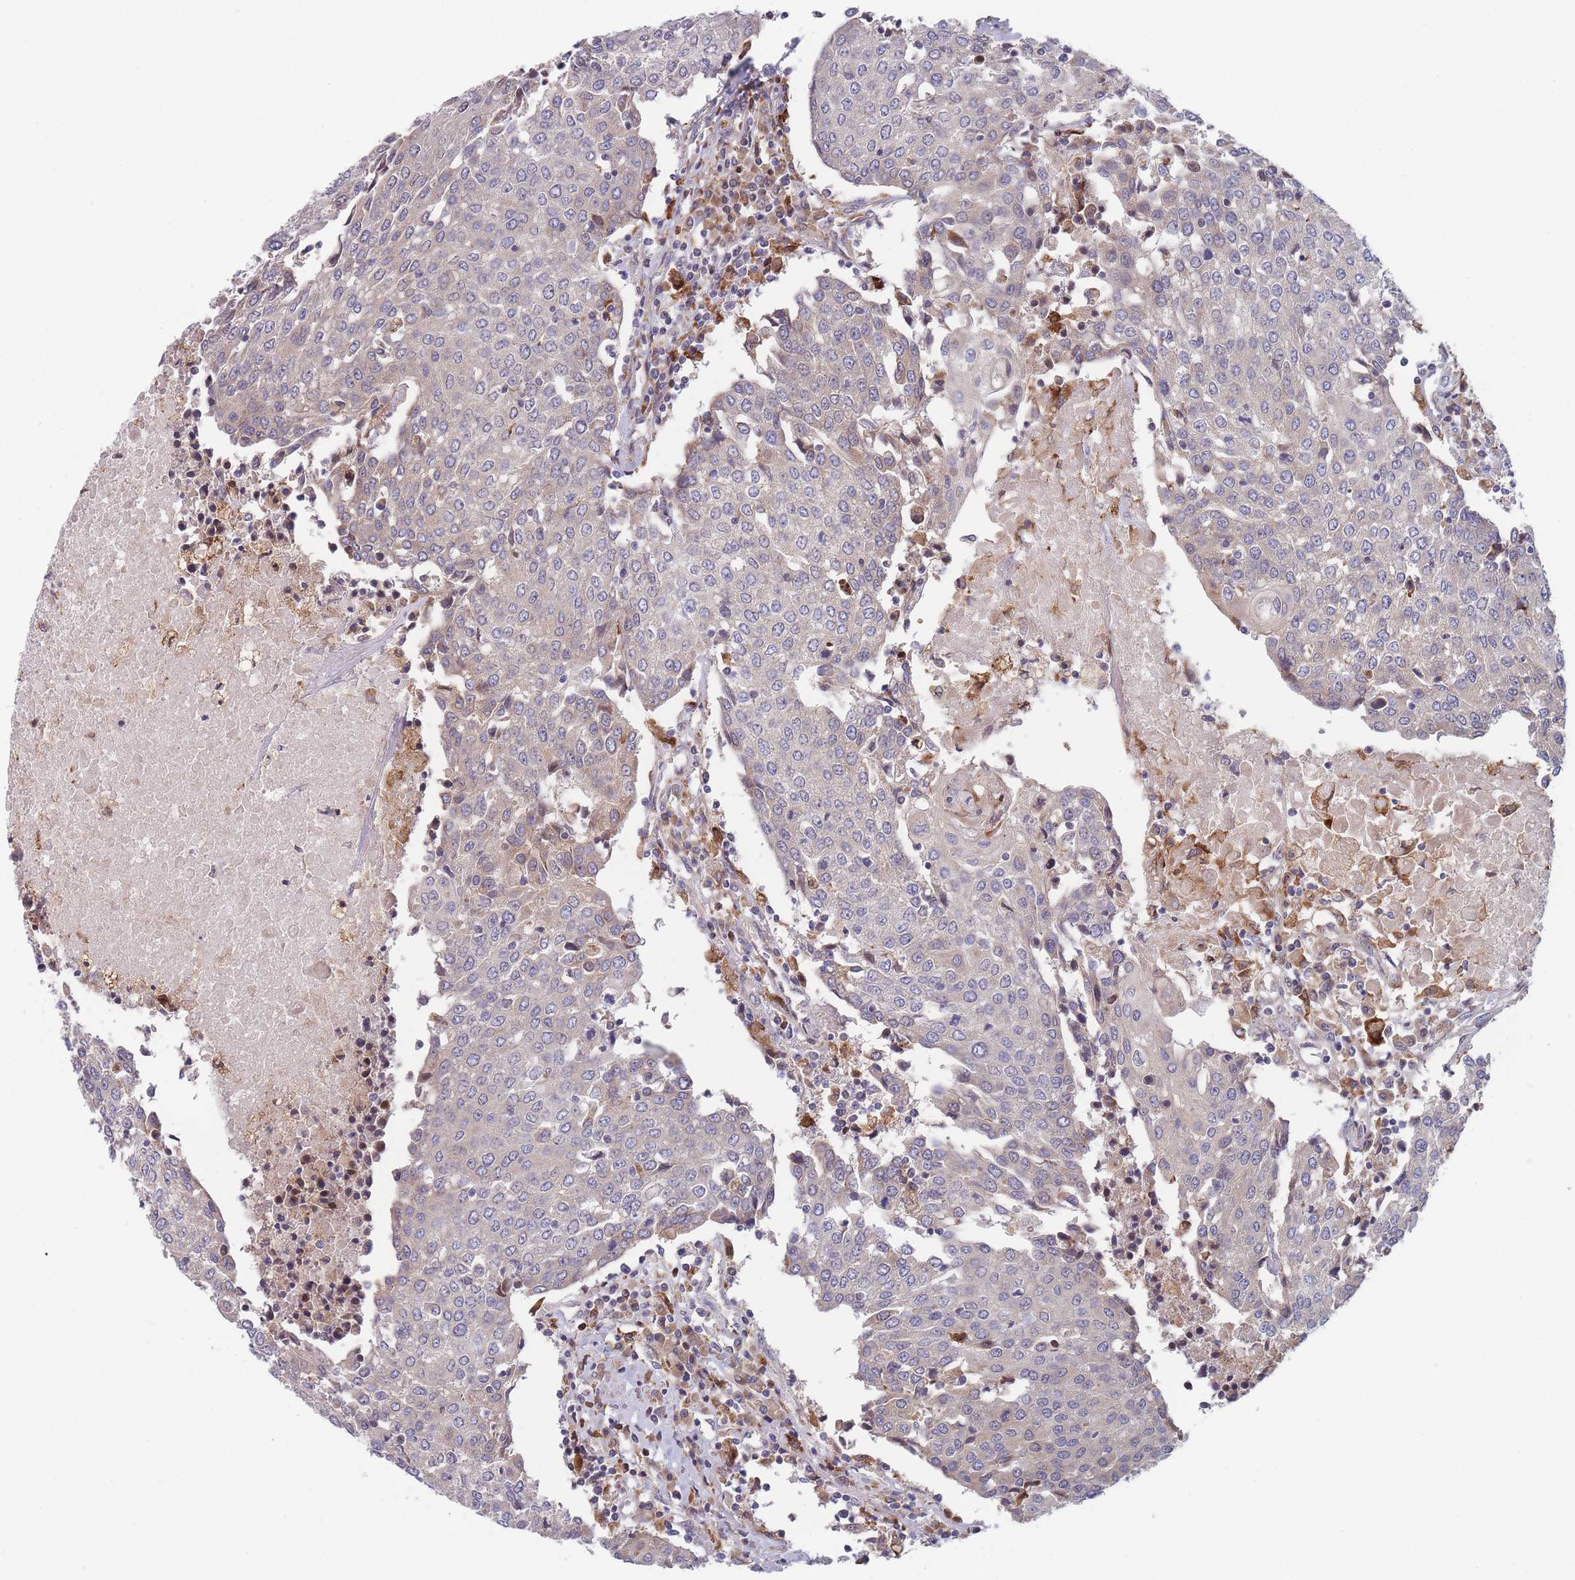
{"staining": {"intensity": "negative", "quantity": "none", "location": "none"}, "tissue": "urothelial cancer", "cell_type": "Tumor cells", "image_type": "cancer", "snomed": [{"axis": "morphology", "description": "Urothelial carcinoma, High grade"}, {"axis": "topography", "description": "Urinary bladder"}], "caption": "Urothelial cancer stained for a protein using IHC displays no positivity tumor cells.", "gene": "TMEM131L", "patient": {"sex": "female", "age": 85}}